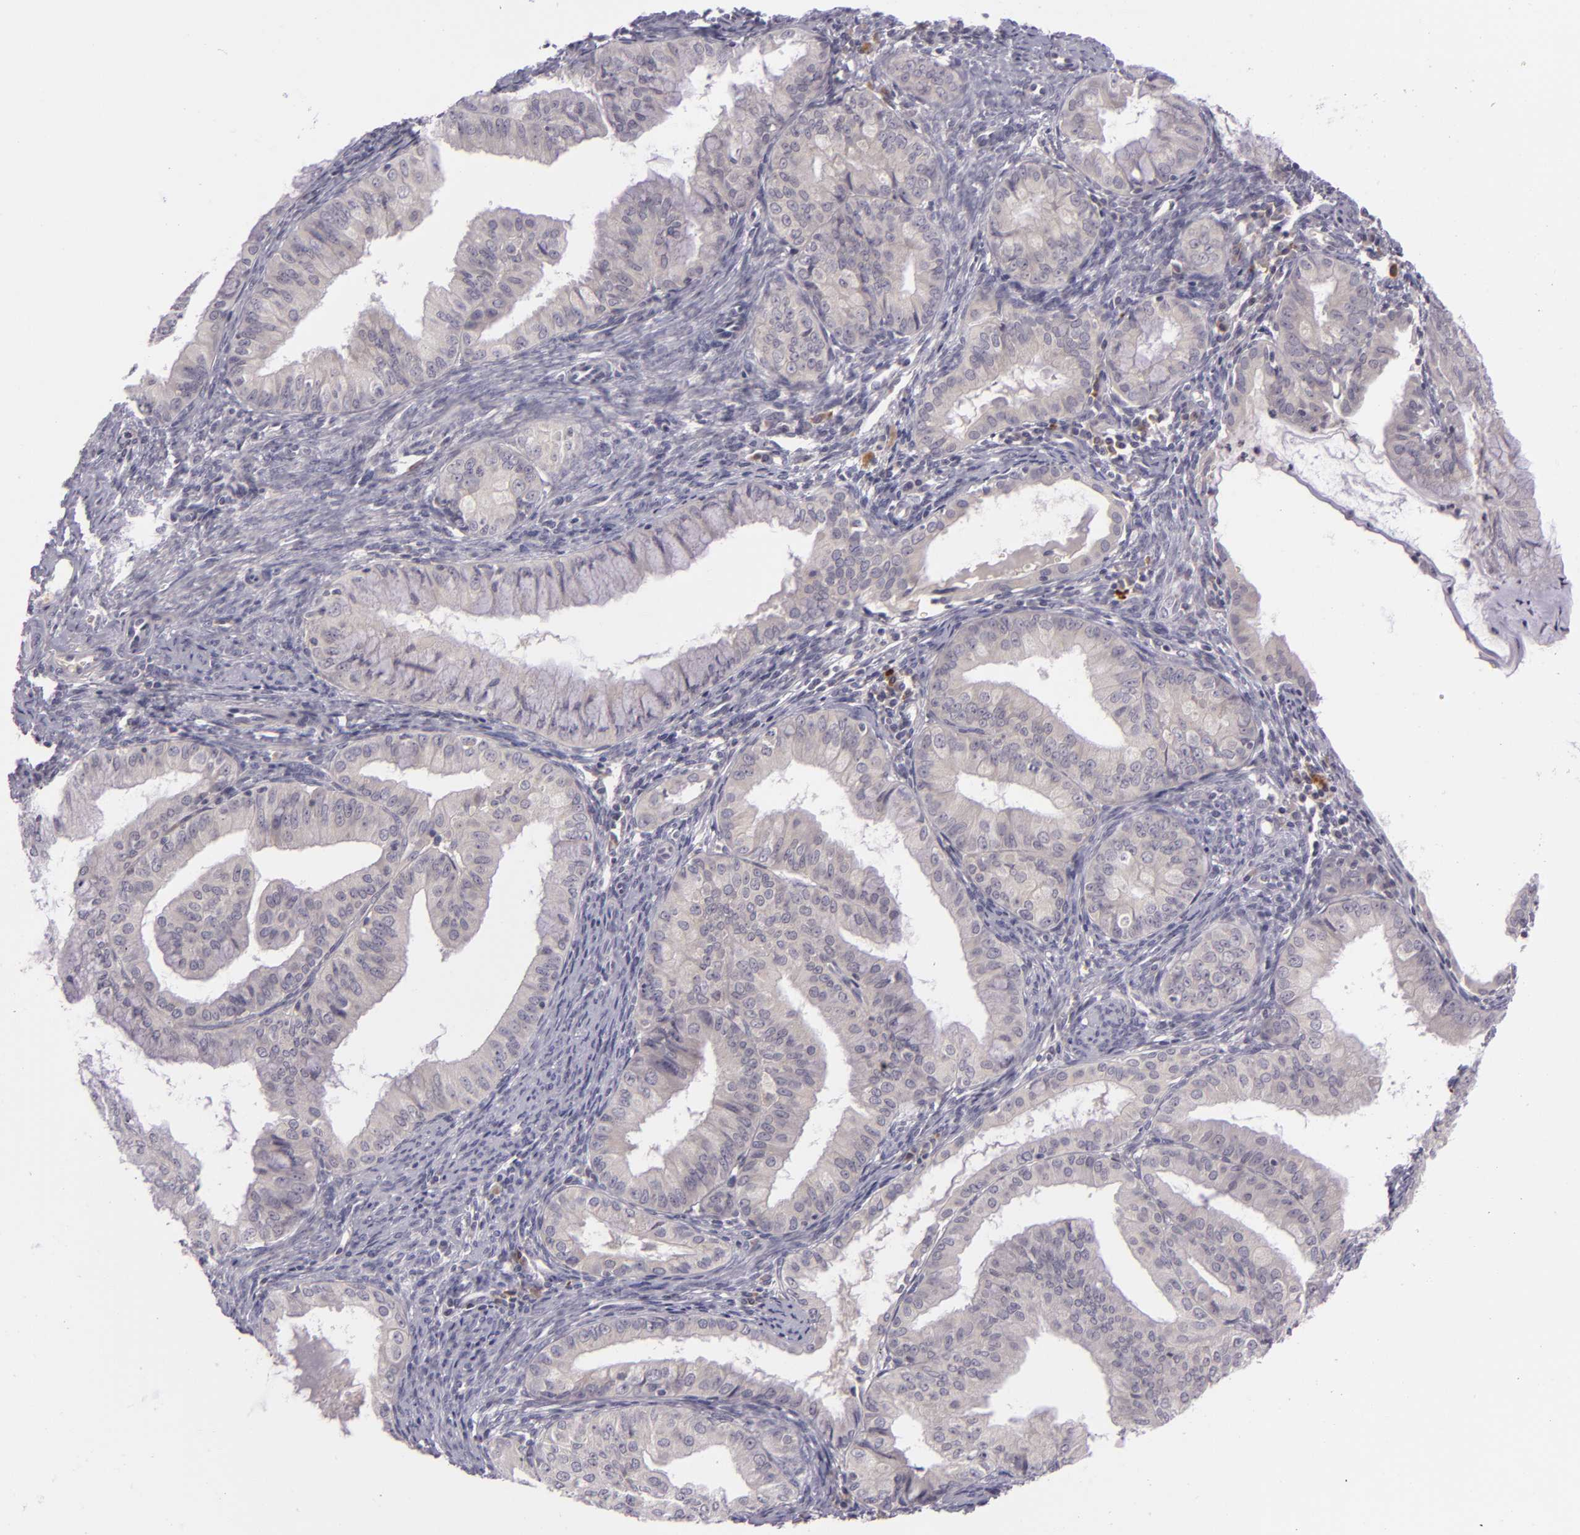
{"staining": {"intensity": "weak", "quantity": ">75%", "location": "cytoplasmic/membranous"}, "tissue": "endometrial cancer", "cell_type": "Tumor cells", "image_type": "cancer", "snomed": [{"axis": "morphology", "description": "Adenocarcinoma, NOS"}, {"axis": "topography", "description": "Endometrium"}], "caption": "Immunohistochemical staining of human endometrial cancer (adenocarcinoma) displays weak cytoplasmic/membranous protein staining in about >75% of tumor cells.", "gene": "DAG1", "patient": {"sex": "female", "age": 76}}